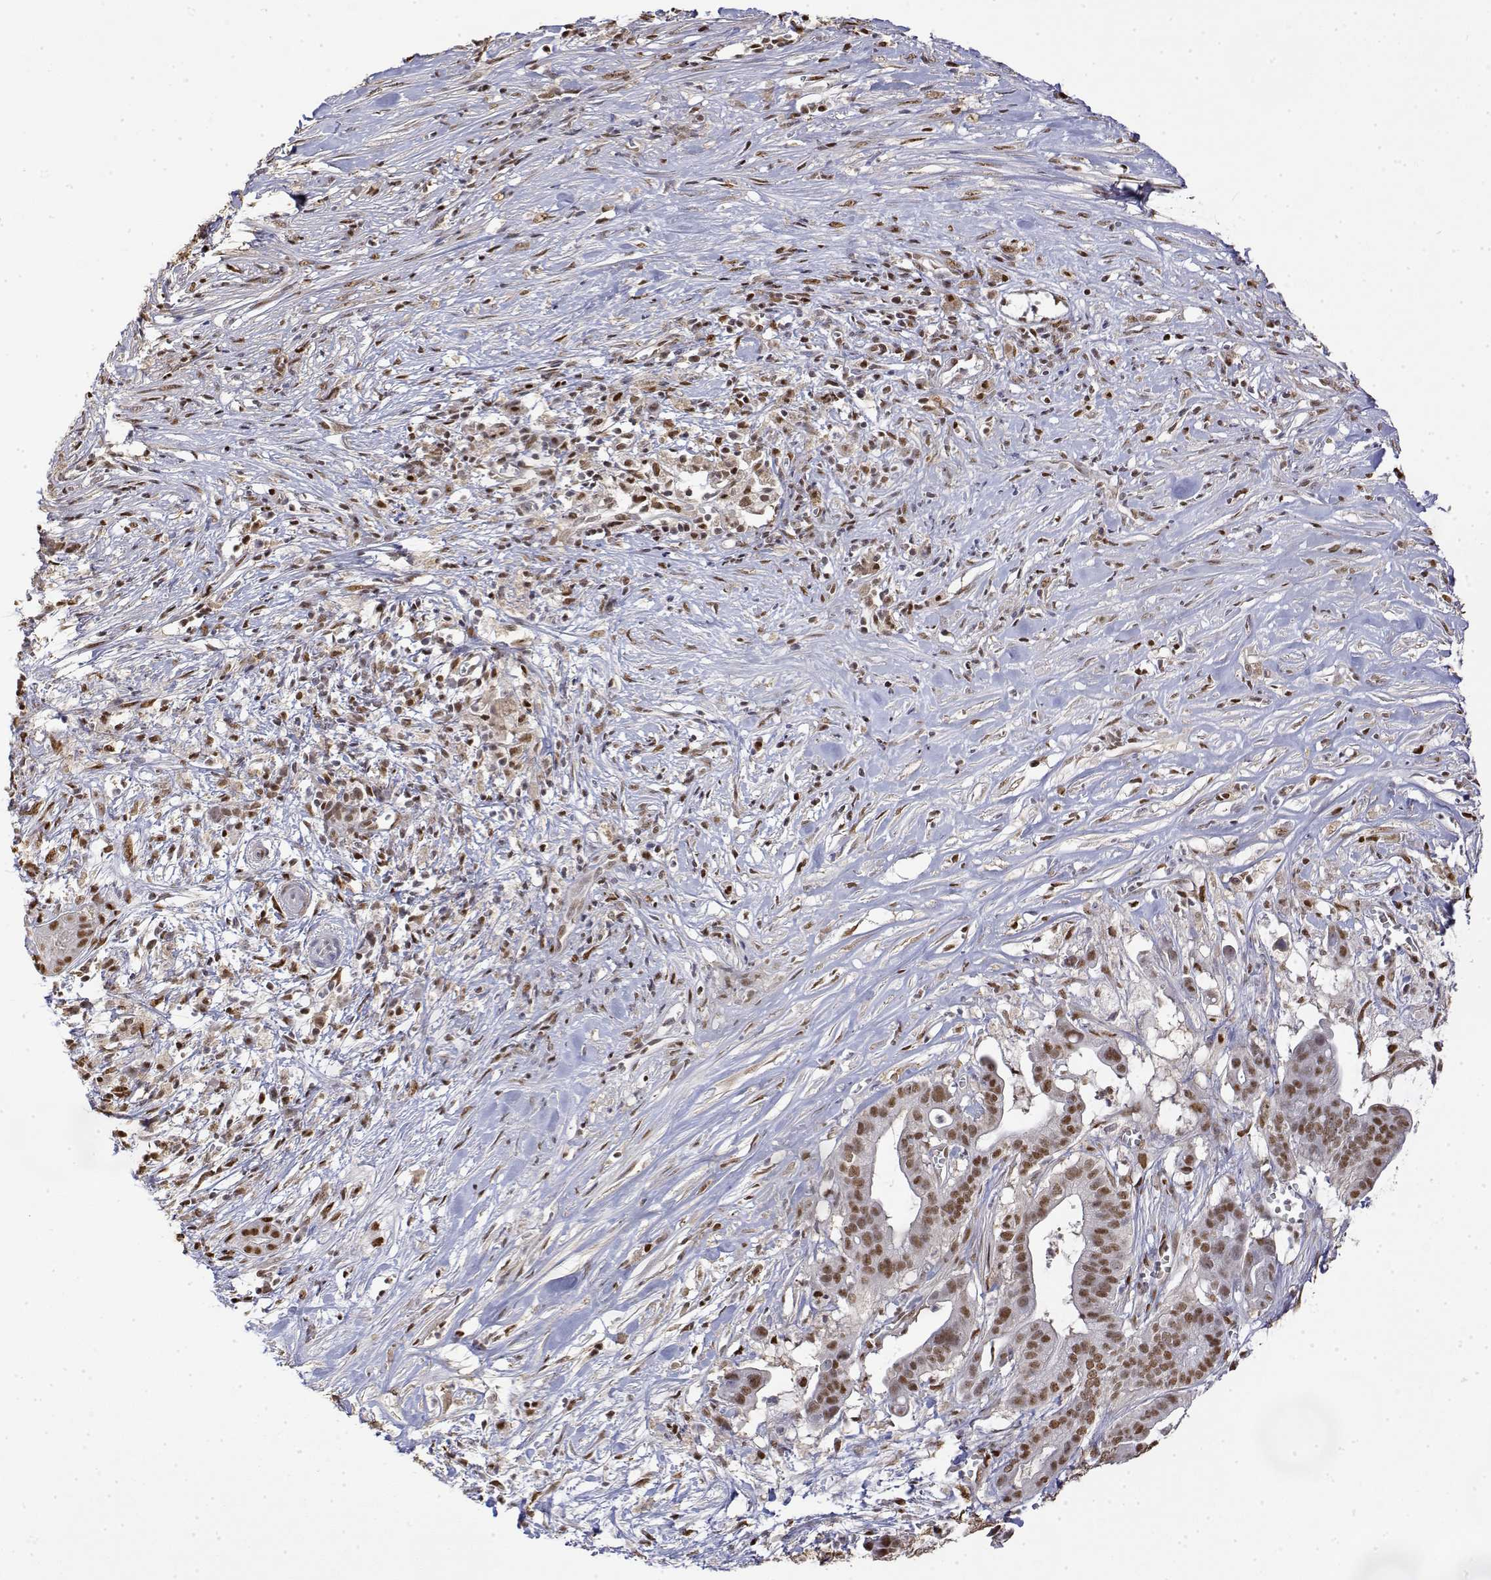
{"staining": {"intensity": "moderate", "quantity": ">75%", "location": "nuclear"}, "tissue": "pancreatic cancer", "cell_type": "Tumor cells", "image_type": "cancer", "snomed": [{"axis": "morphology", "description": "Adenocarcinoma, NOS"}, {"axis": "topography", "description": "Pancreas"}], "caption": "Tumor cells demonstrate medium levels of moderate nuclear staining in about >75% of cells in pancreatic cancer (adenocarcinoma).", "gene": "TPI1", "patient": {"sex": "male", "age": 61}}